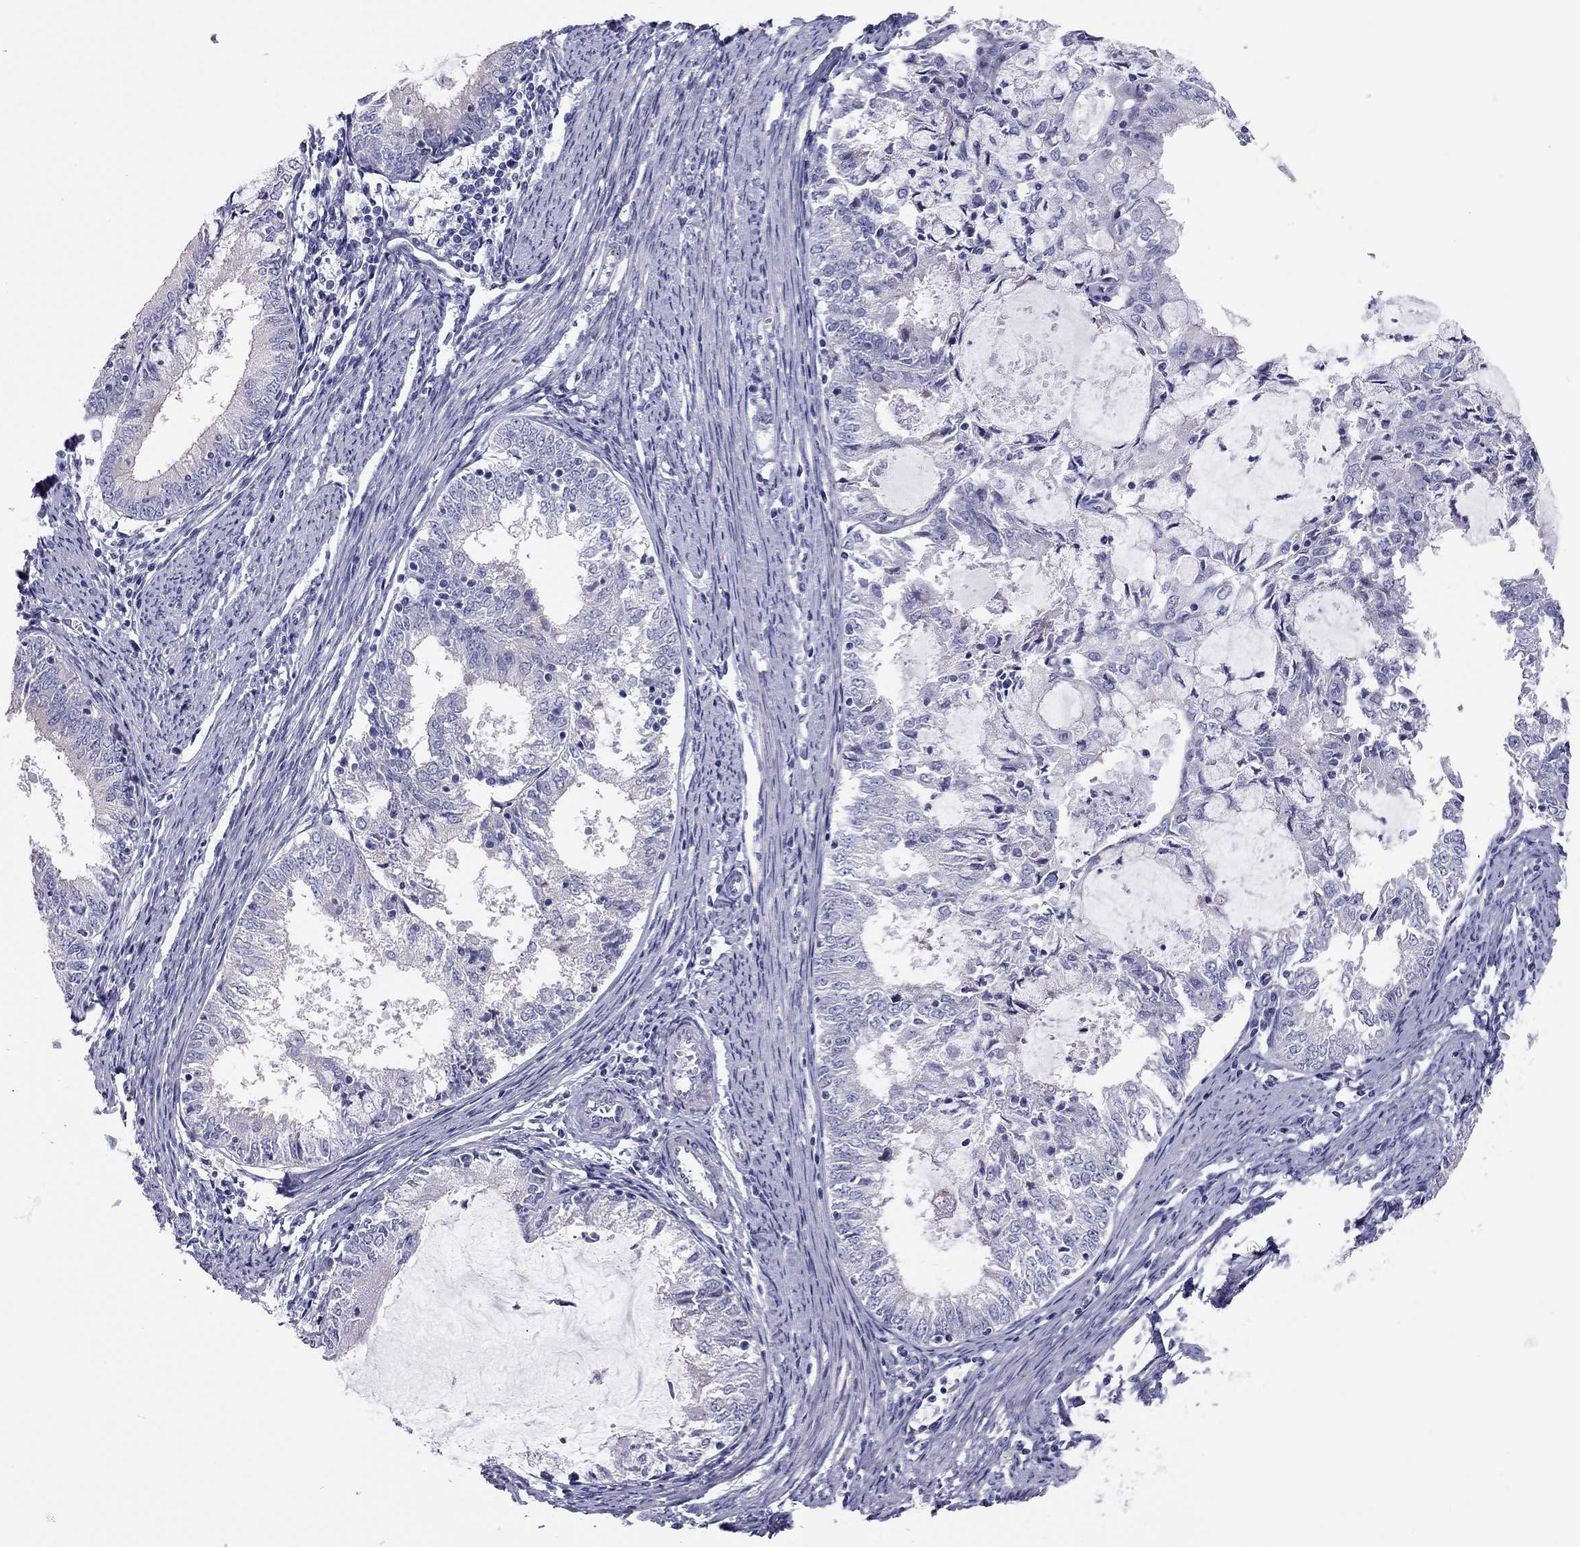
{"staining": {"intensity": "negative", "quantity": "none", "location": "none"}, "tissue": "endometrial cancer", "cell_type": "Tumor cells", "image_type": "cancer", "snomed": [{"axis": "morphology", "description": "Adenocarcinoma, NOS"}, {"axis": "topography", "description": "Endometrium"}], "caption": "Immunohistochemistry (IHC) image of neoplastic tissue: endometrial cancer (adenocarcinoma) stained with DAB (3,3'-diaminobenzidine) shows no significant protein staining in tumor cells. Nuclei are stained in blue.", "gene": "SCARB1", "patient": {"sex": "female", "age": 57}}